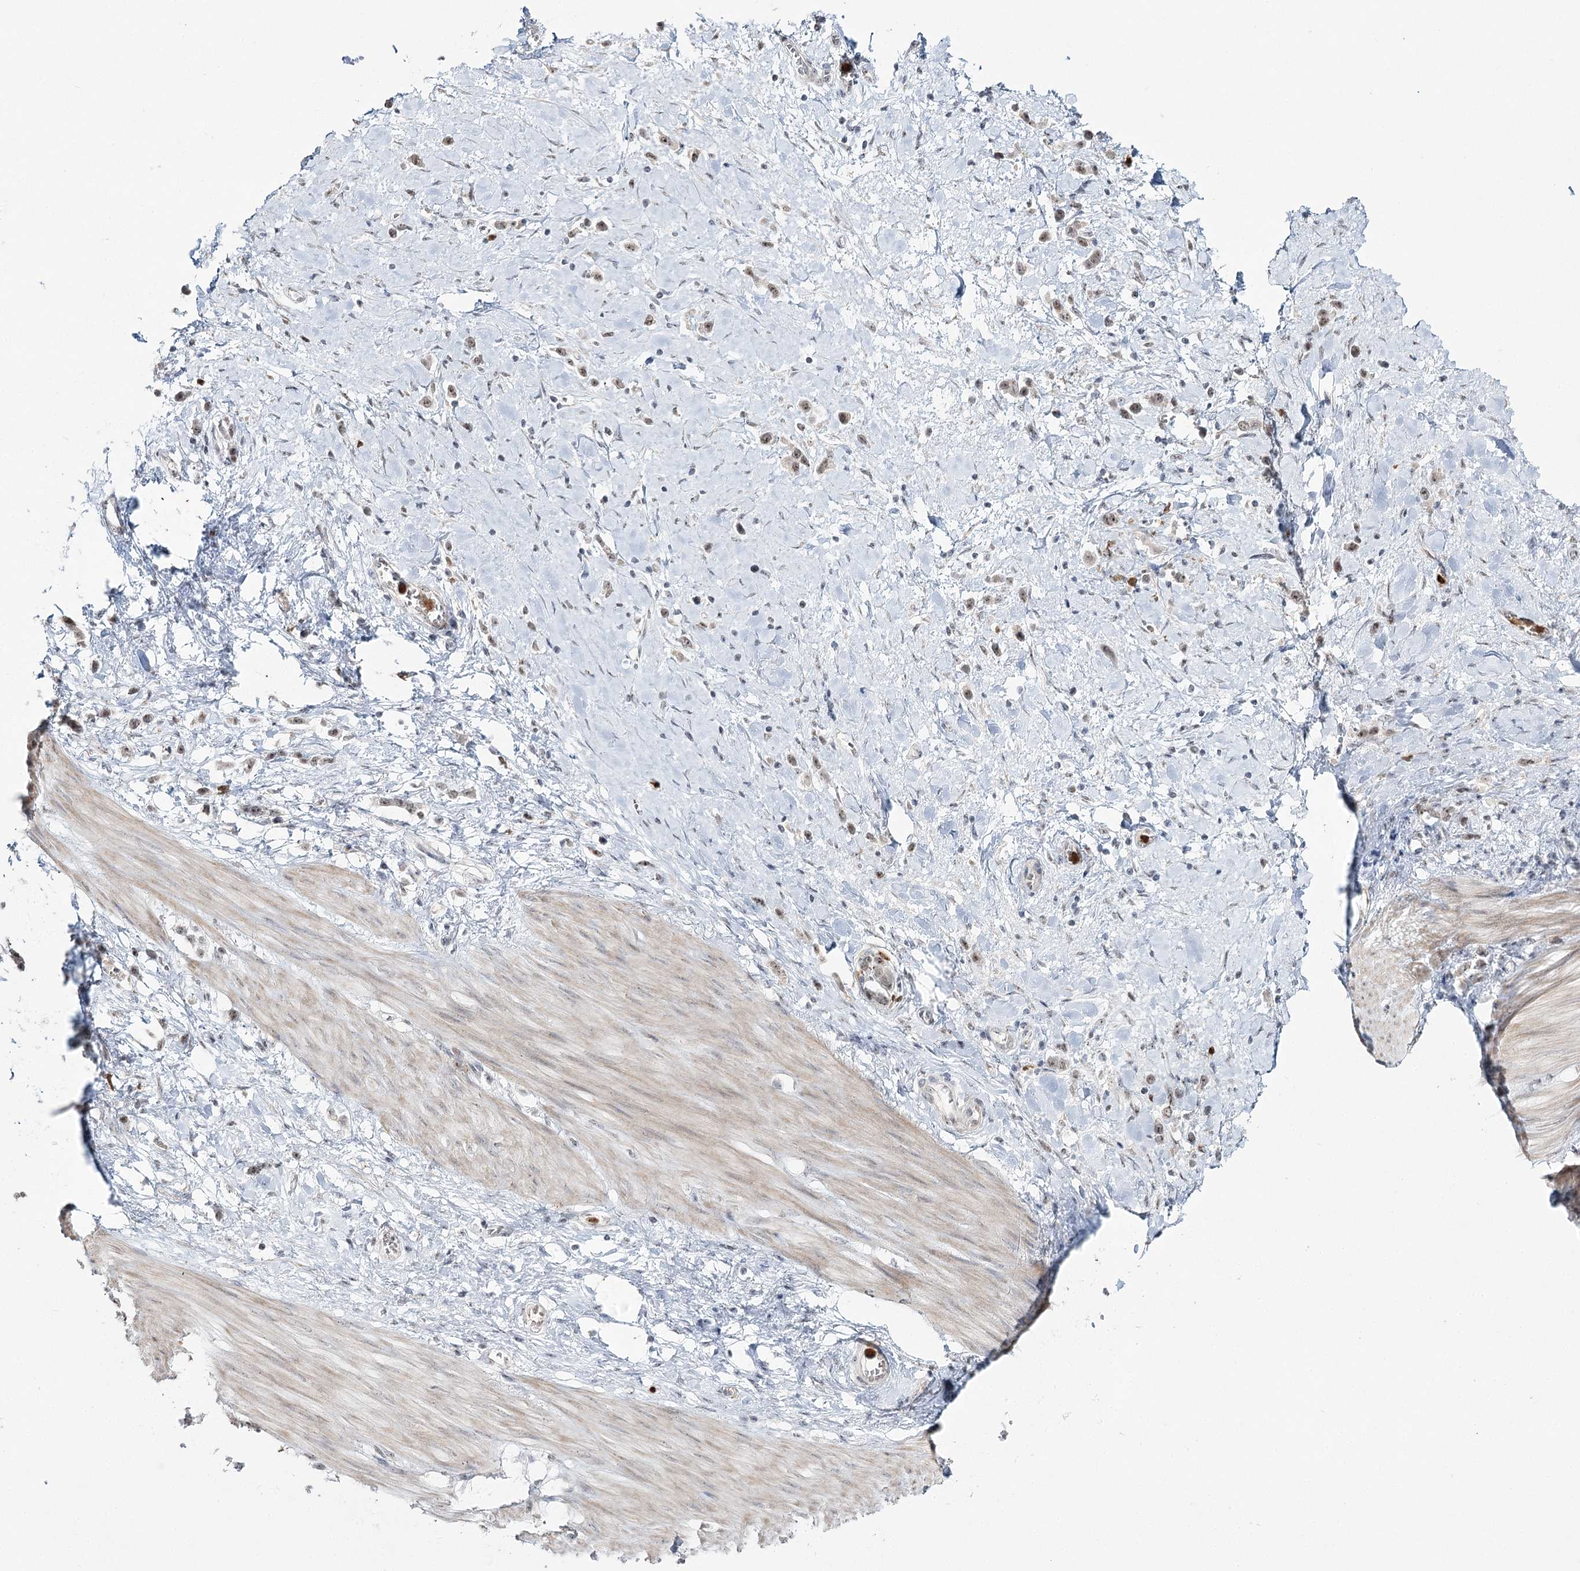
{"staining": {"intensity": "weak", "quantity": ">75%", "location": "nuclear"}, "tissue": "stomach cancer", "cell_type": "Tumor cells", "image_type": "cancer", "snomed": [{"axis": "morphology", "description": "Adenocarcinoma, NOS"}, {"axis": "topography", "description": "Stomach"}], "caption": "Immunohistochemistry histopathology image of stomach cancer (adenocarcinoma) stained for a protein (brown), which reveals low levels of weak nuclear positivity in approximately >75% of tumor cells.", "gene": "ATAD1", "patient": {"sex": "female", "age": 65}}